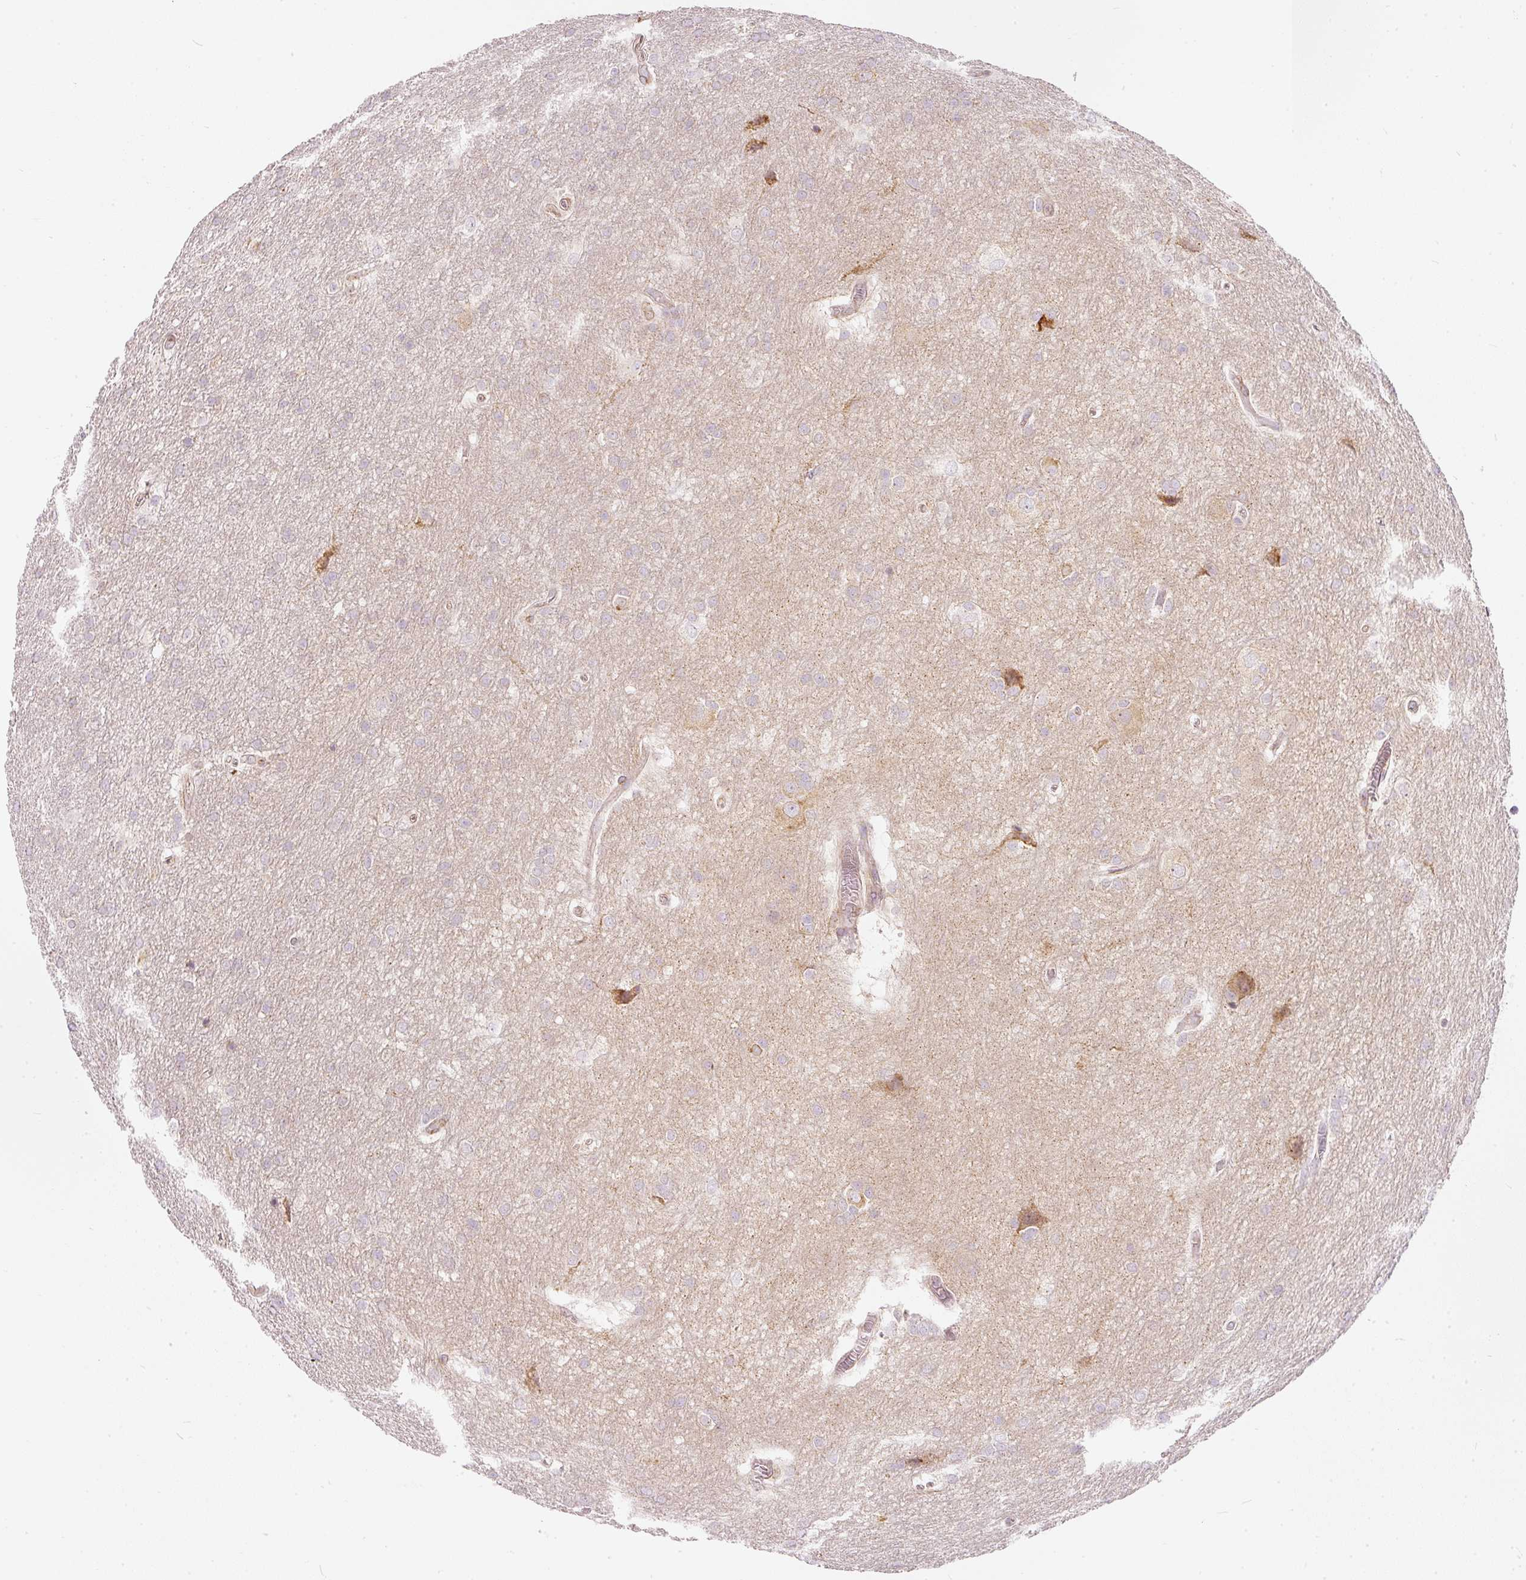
{"staining": {"intensity": "negative", "quantity": "none", "location": "none"}, "tissue": "glioma", "cell_type": "Tumor cells", "image_type": "cancer", "snomed": [{"axis": "morphology", "description": "Glioma, malignant, Low grade"}, {"axis": "topography", "description": "Brain"}], "caption": "Tumor cells are negative for protein expression in human malignant glioma (low-grade).", "gene": "SNAPC5", "patient": {"sex": "male", "age": 66}}